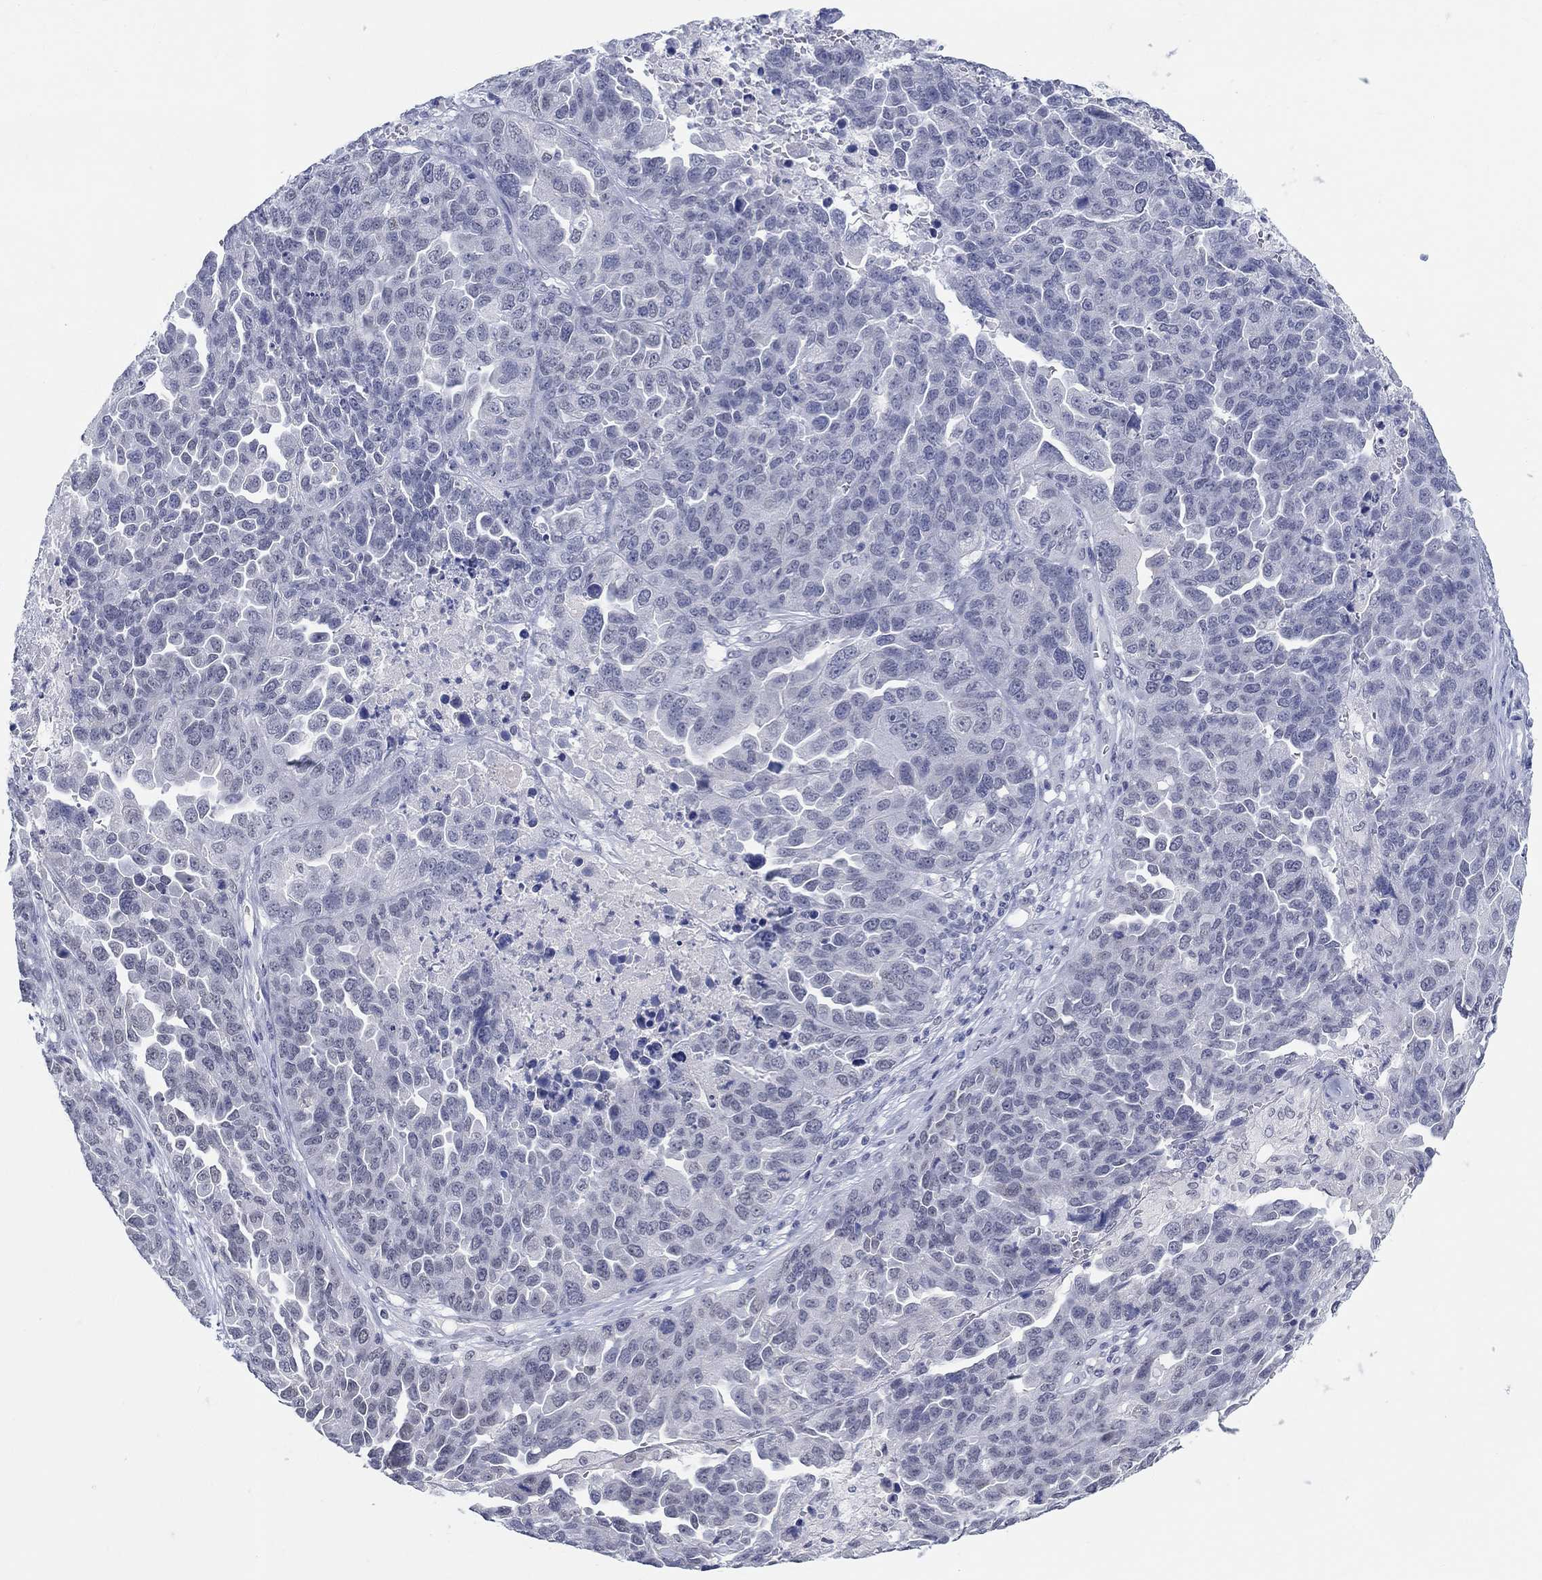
{"staining": {"intensity": "negative", "quantity": "none", "location": "none"}, "tissue": "ovarian cancer", "cell_type": "Tumor cells", "image_type": "cancer", "snomed": [{"axis": "morphology", "description": "Cystadenocarcinoma, serous, NOS"}, {"axis": "topography", "description": "Ovary"}], "caption": "Protein analysis of ovarian cancer reveals no significant staining in tumor cells. Nuclei are stained in blue.", "gene": "ANKS1B", "patient": {"sex": "female", "age": 87}}